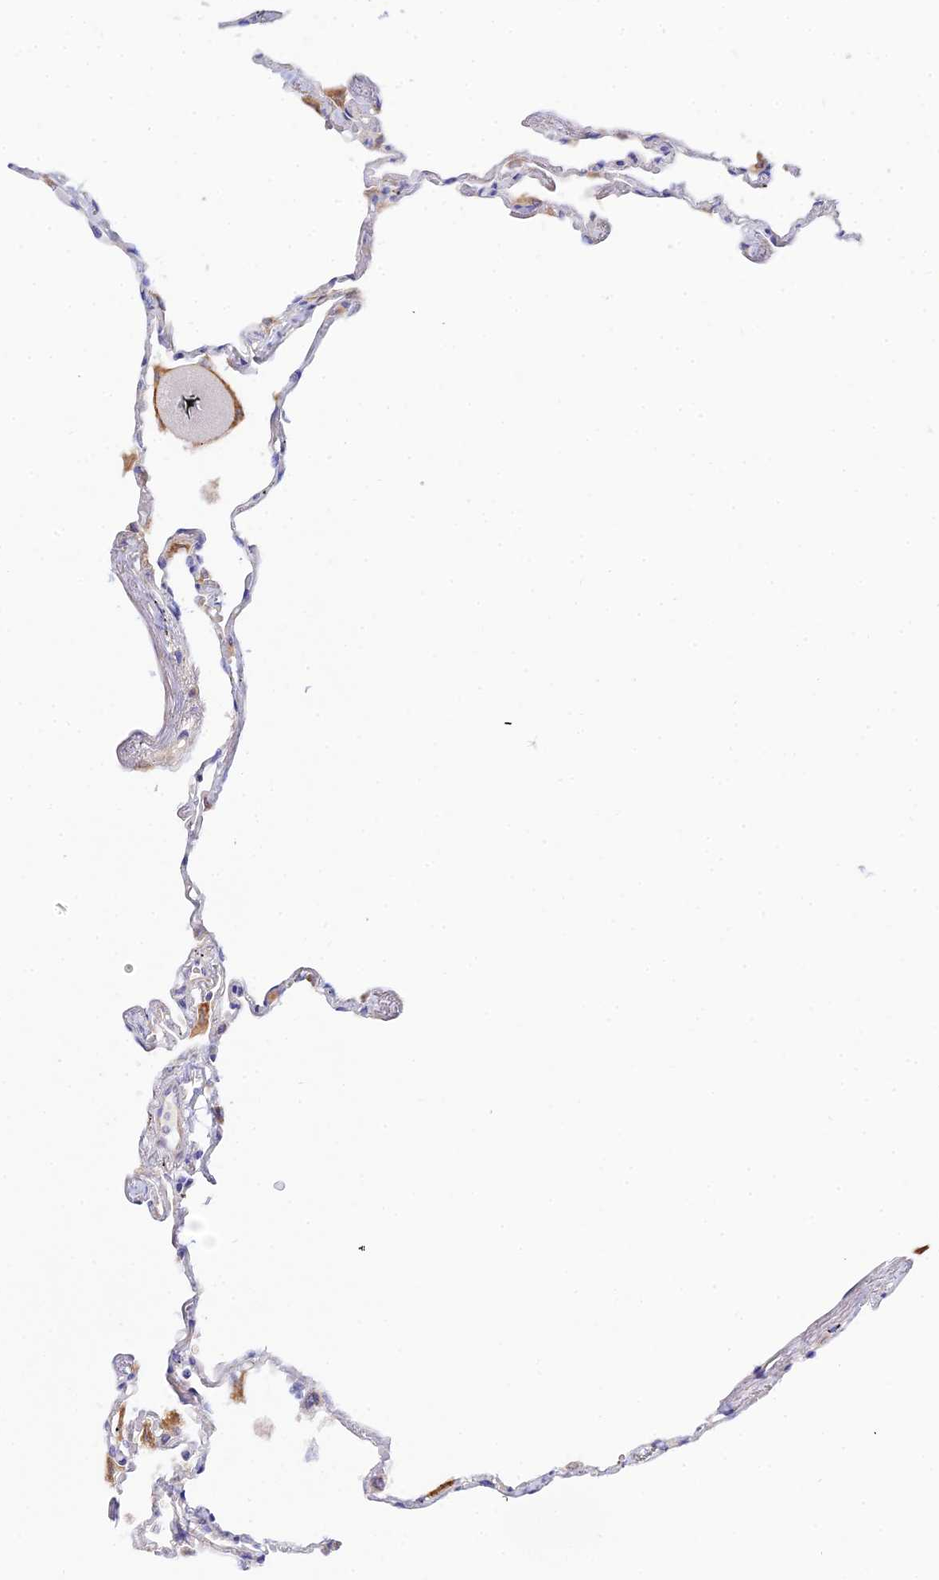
{"staining": {"intensity": "negative", "quantity": "none", "location": "none"}, "tissue": "lung", "cell_type": "Alveolar cells", "image_type": "normal", "snomed": [{"axis": "morphology", "description": "Normal tissue, NOS"}, {"axis": "topography", "description": "Lung"}], "caption": "Alveolar cells are negative for protein expression in unremarkable human lung.", "gene": "ACOT1", "patient": {"sex": "female", "age": 67}}